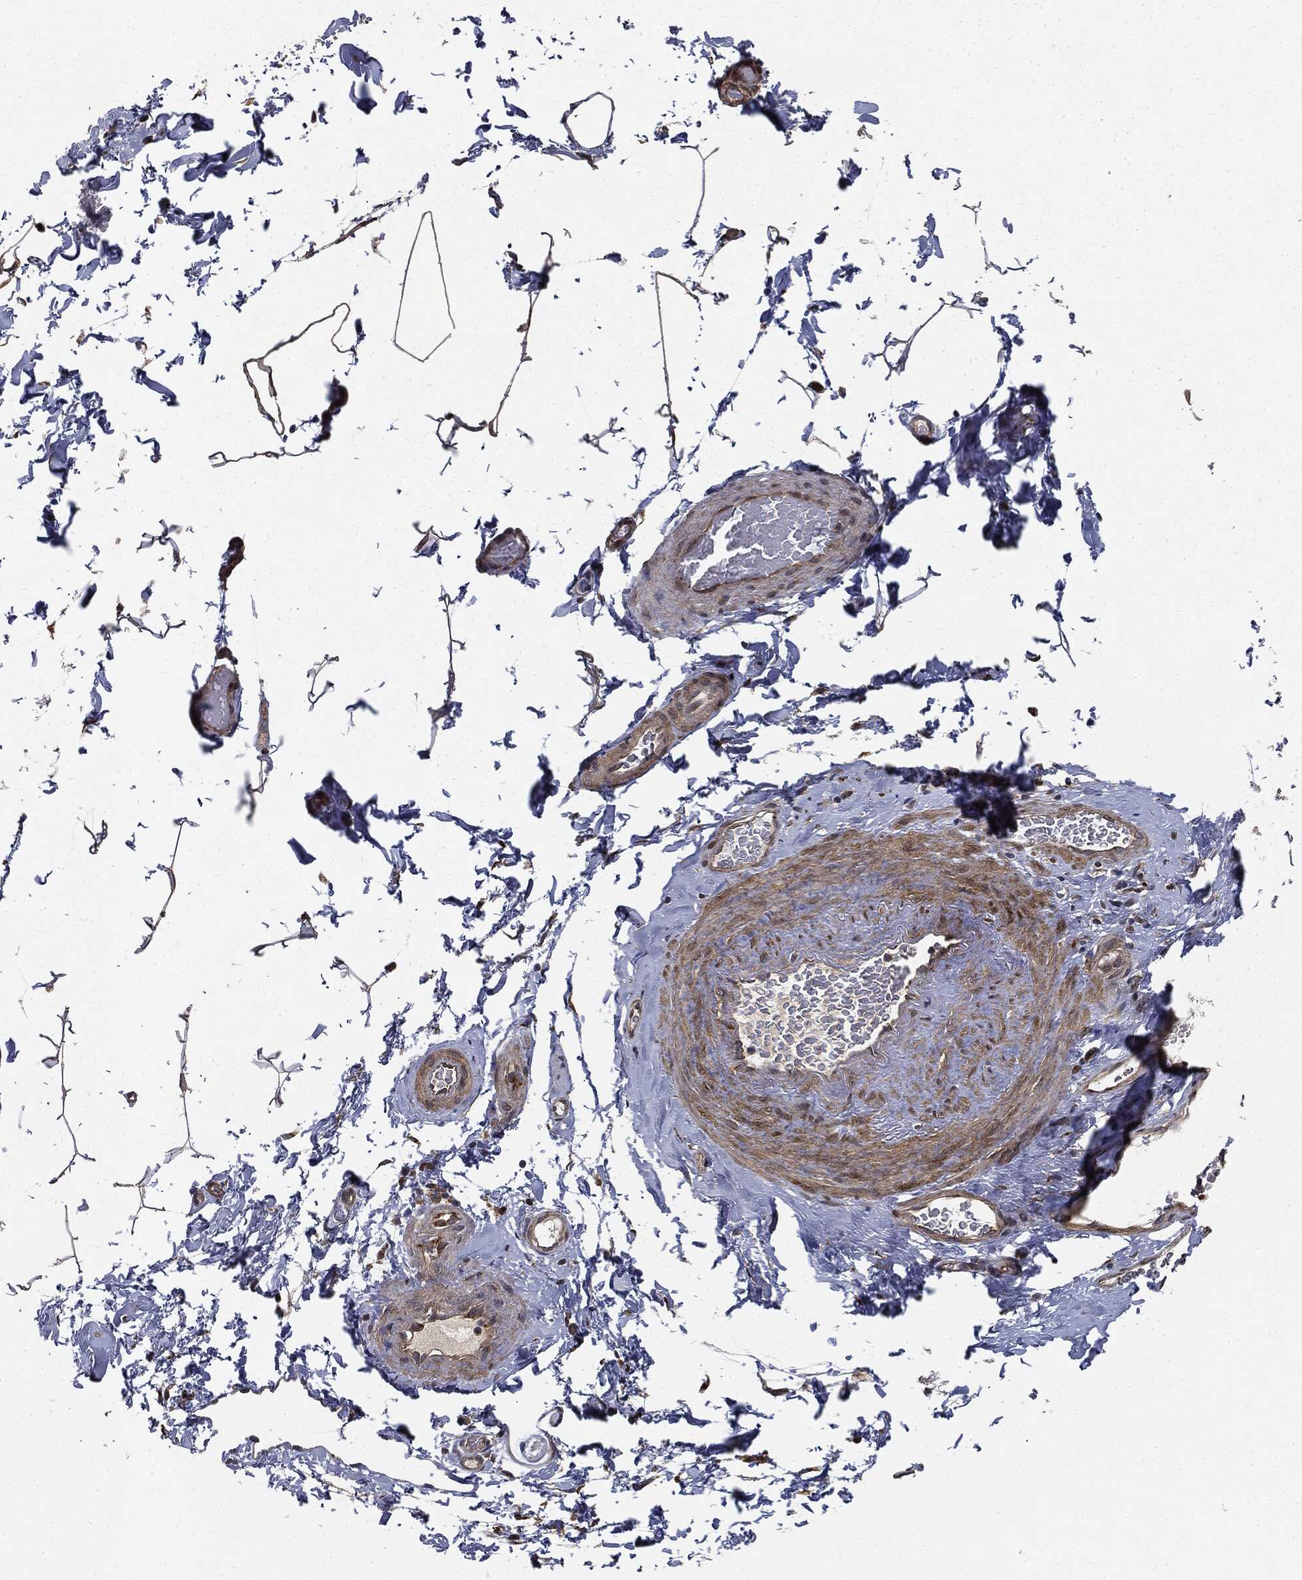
{"staining": {"intensity": "moderate", "quantity": ">75%", "location": "cytoplasmic/membranous"}, "tissue": "adipose tissue", "cell_type": "Adipocytes", "image_type": "normal", "snomed": [{"axis": "morphology", "description": "Normal tissue, NOS"}, {"axis": "topography", "description": "Soft tissue"}, {"axis": "topography", "description": "Vascular tissue"}], "caption": "A photomicrograph showing moderate cytoplasmic/membranous expression in about >75% of adipocytes in normal adipose tissue, as visualized by brown immunohistochemical staining.", "gene": "MIER2", "patient": {"sex": "male", "age": 41}}